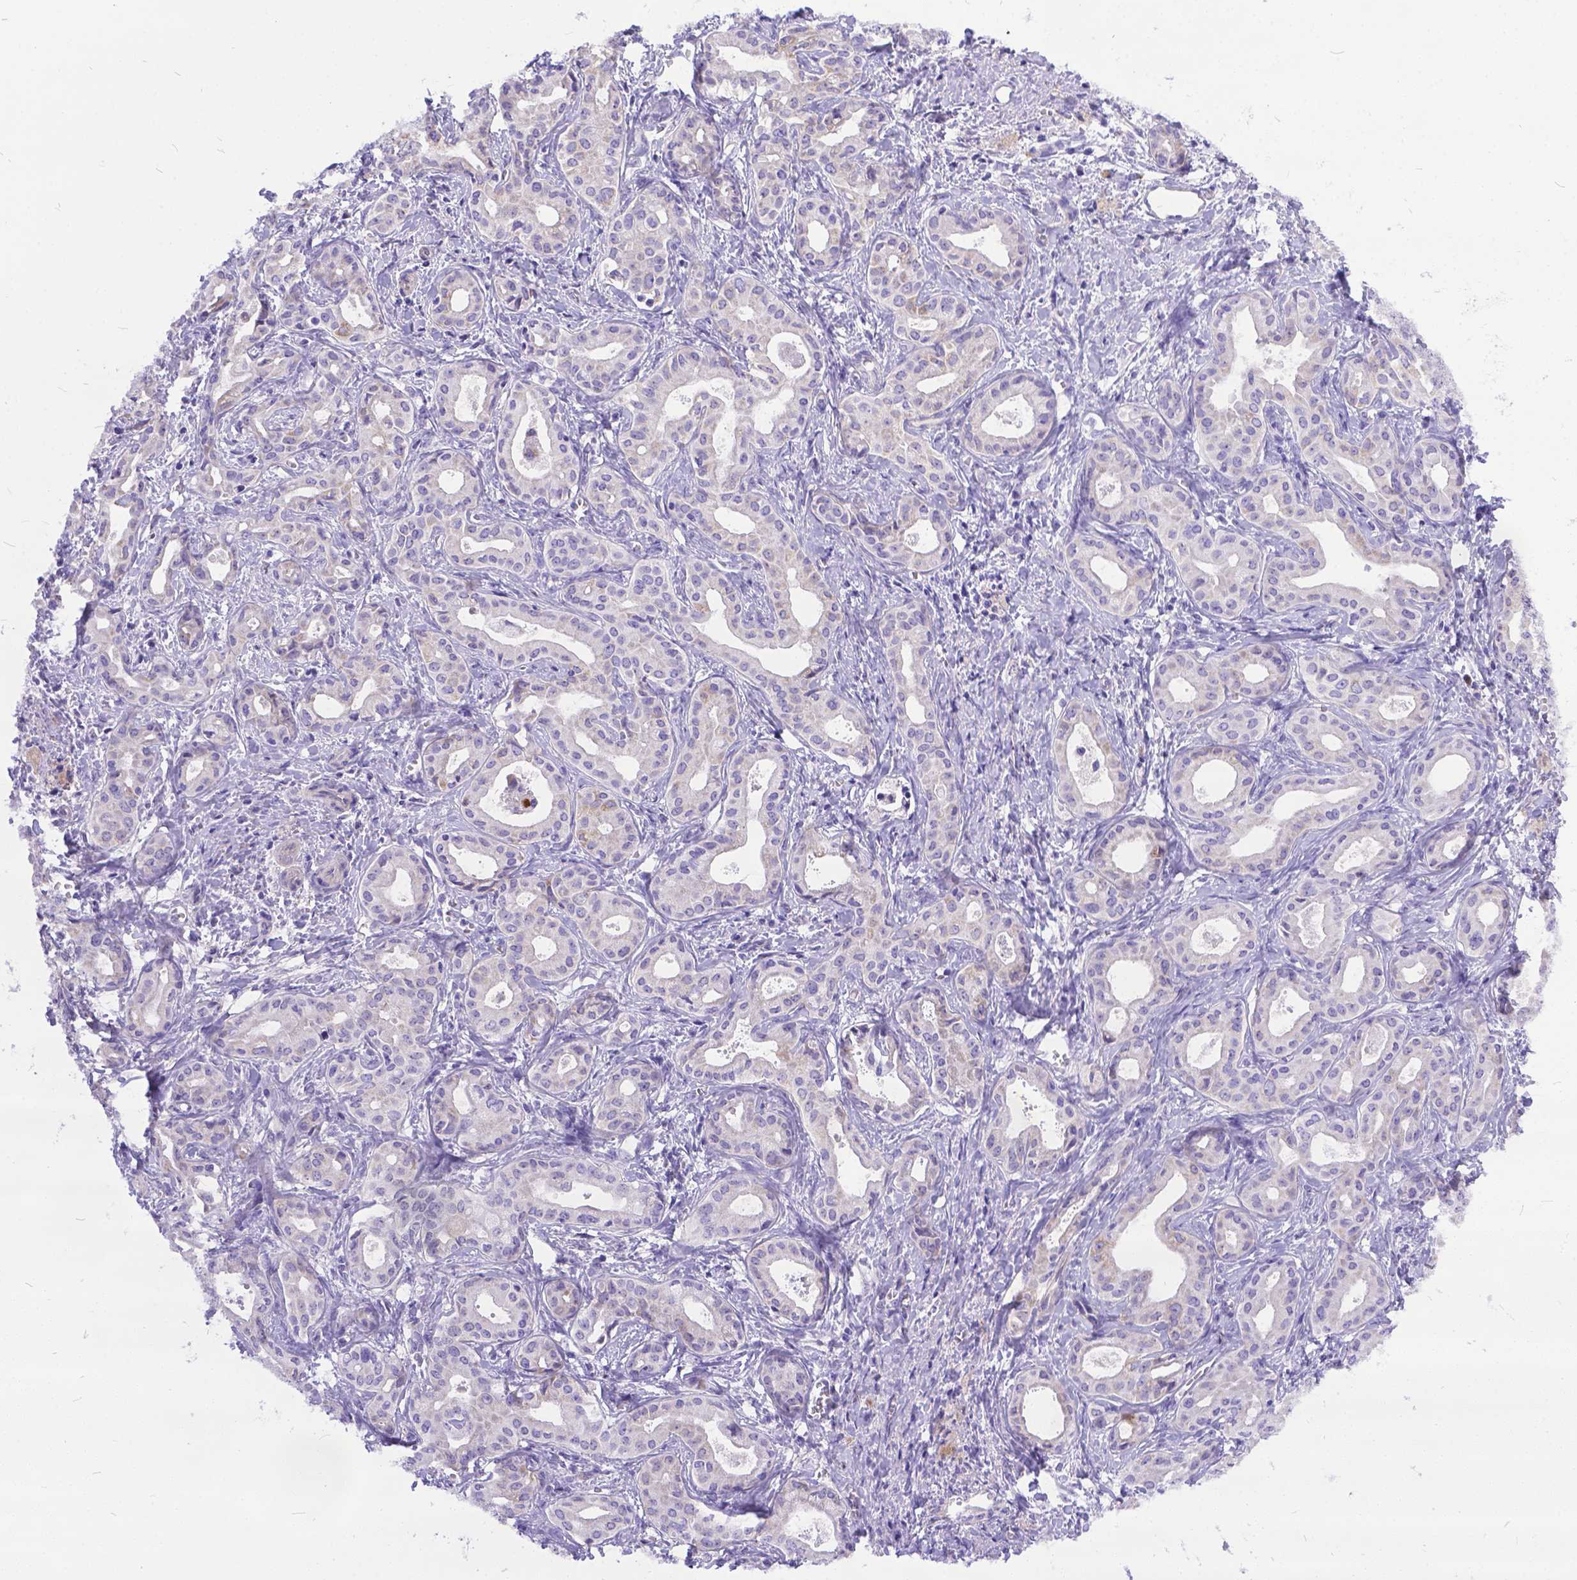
{"staining": {"intensity": "negative", "quantity": "none", "location": "none"}, "tissue": "liver cancer", "cell_type": "Tumor cells", "image_type": "cancer", "snomed": [{"axis": "morphology", "description": "Cholangiocarcinoma"}, {"axis": "topography", "description": "Liver"}], "caption": "Tumor cells are negative for protein expression in human liver cancer (cholangiocarcinoma).", "gene": "DLEC1", "patient": {"sex": "female", "age": 65}}